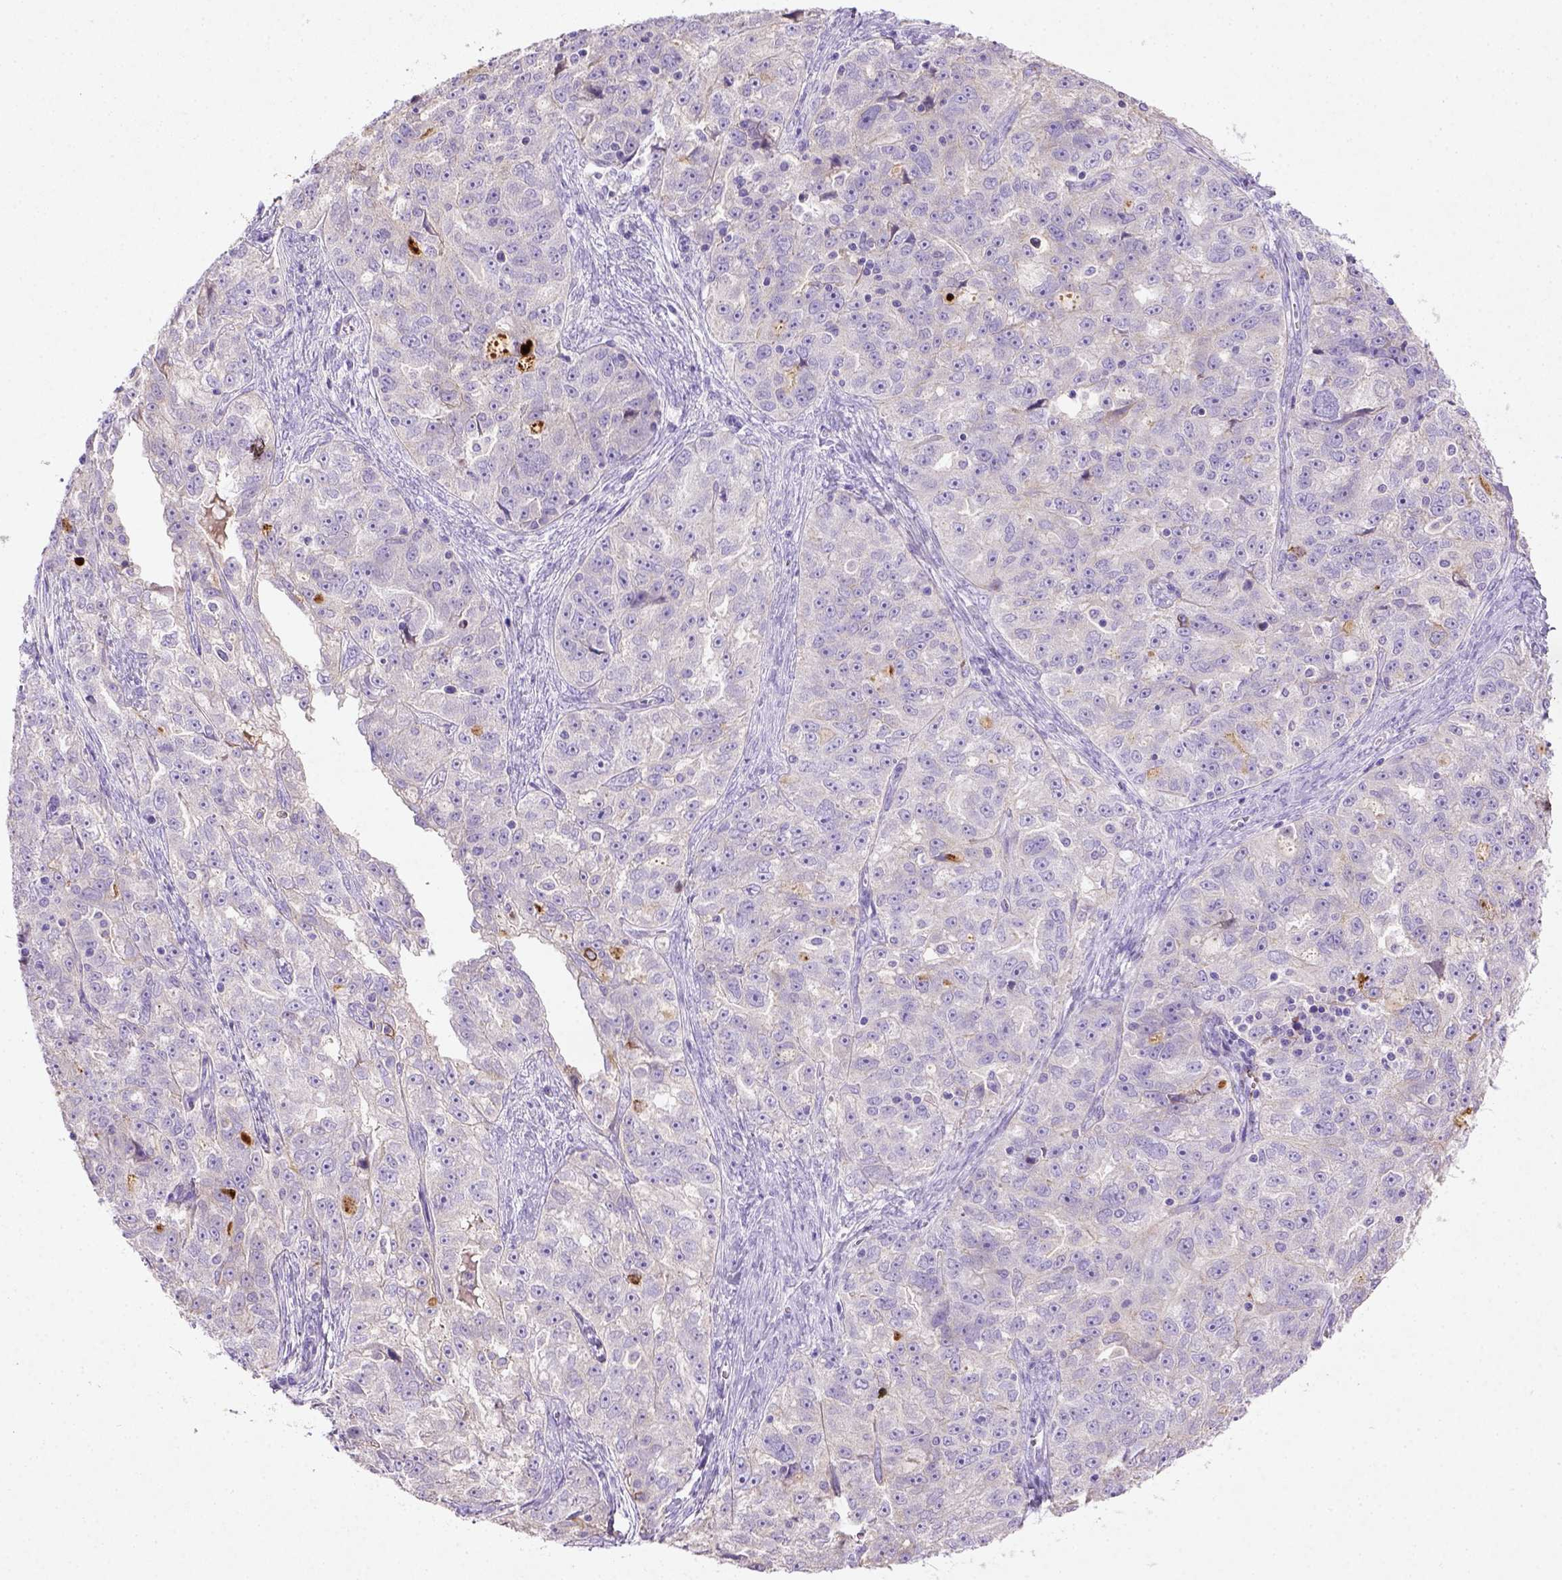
{"staining": {"intensity": "negative", "quantity": "none", "location": "none"}, "tissue": "ovarian cancer", "cell_type": "Tumor cells", "image_type": "cancer", "snomed": [{"axis": "morphology", "description": "Cystadenocarcinoma, serous, NOS"}, {"axis": "topography", "description": "Ovary"}], "caption": "DAB (3,3'-diaminobenzidine) immunohistochemical staining of human serous cystadenocarcinoma (ovarian) demonstrates no significant positivity in tumor cells.", "gene": "NUDT2", "patient": {"sex": "female", "age": 51}}